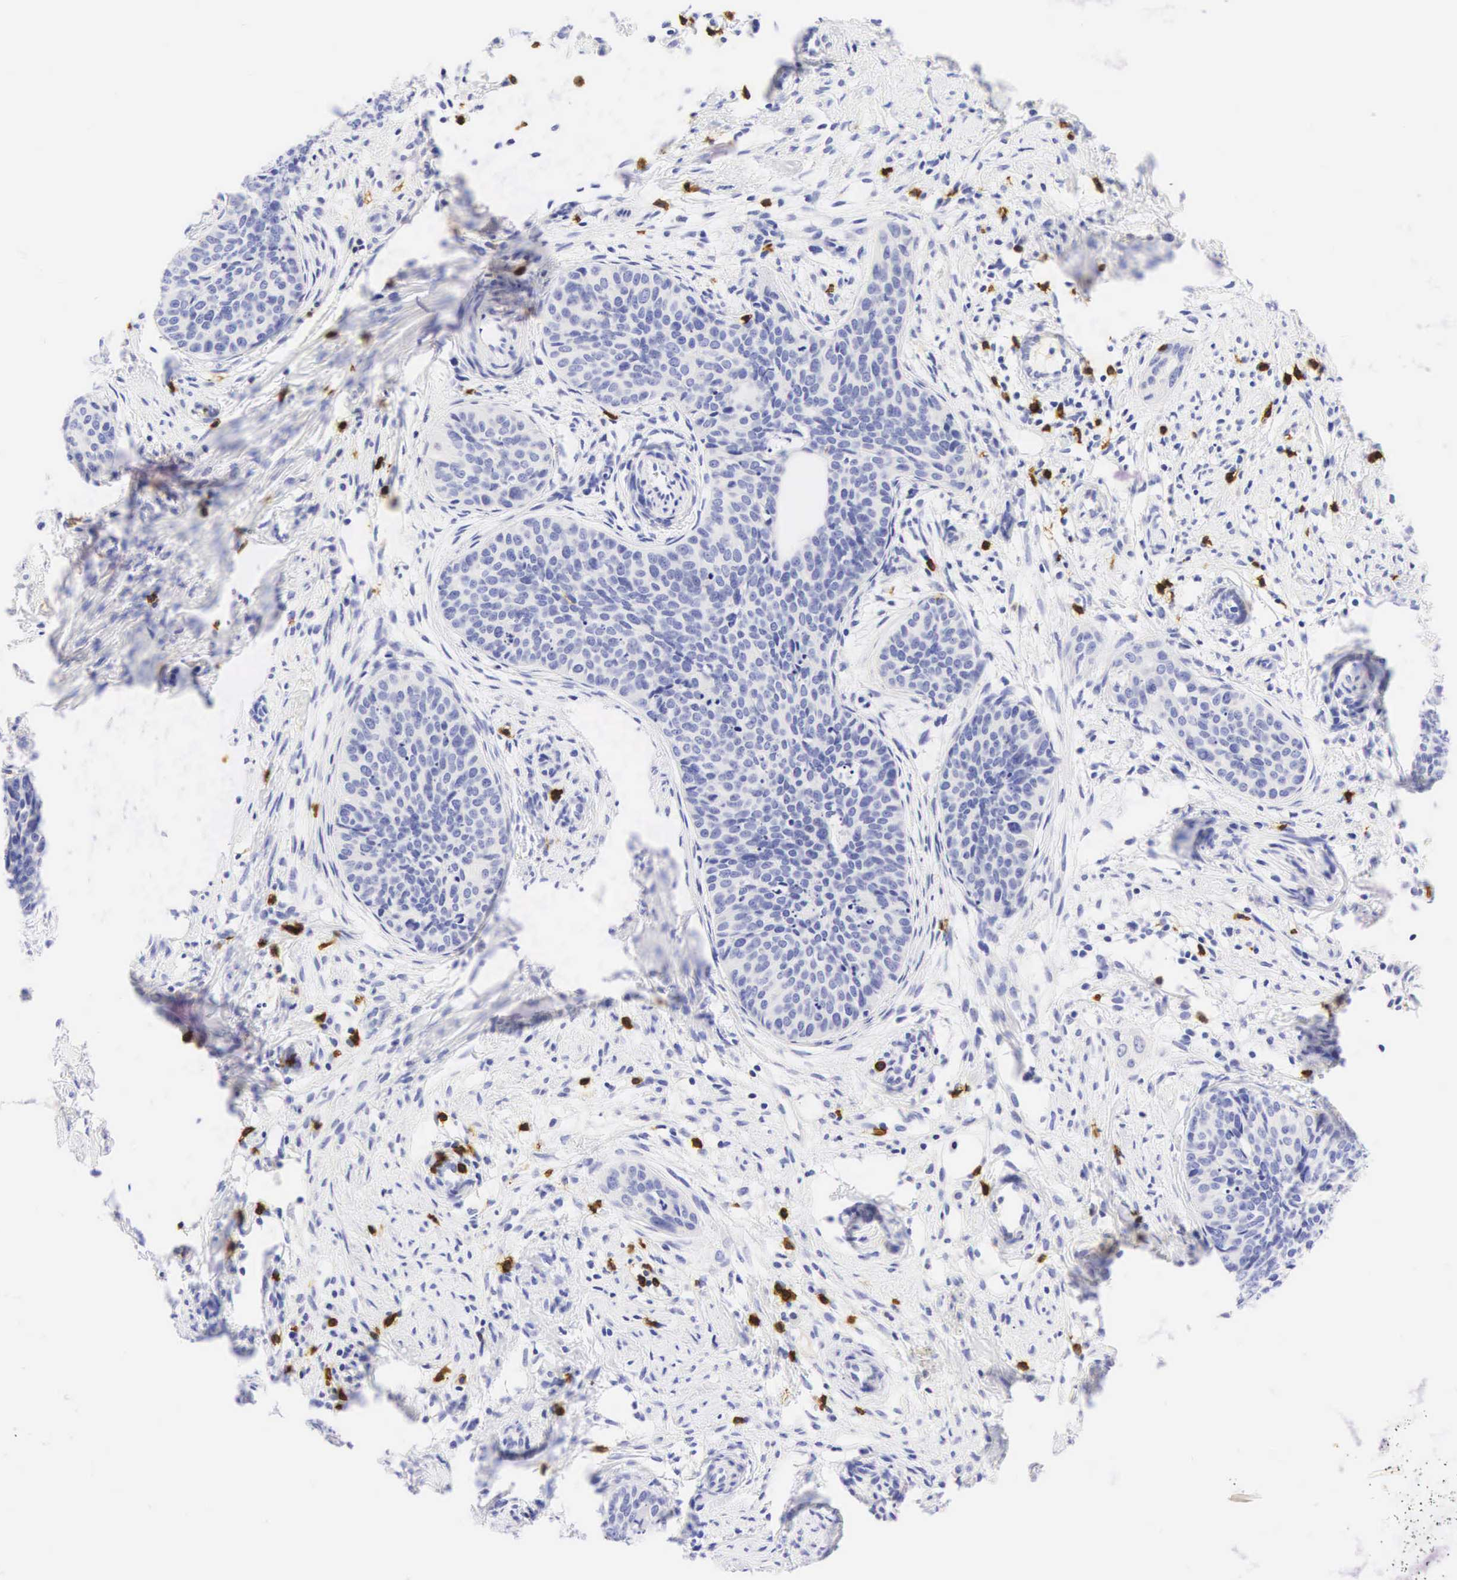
{"staining": {"intensity": "negative", "quantity": "none", "location": "none"}, "tissue": "cervical cancer", "cell_type": "Tumor cells", "image_type": "cancer", "snomed": [{"axis": "morphology", "description": "Squamous cell carcinoma, NOS"}, {"axis": "topography", "description": "Cervix"}], "caption": "Tumor cells show no significant positivity in cervical cancer (squamous cell carcinoma). Nuclei are stained in blue.", "gene": "CD8A", "patient": {"sex": "female", "age": 34}}